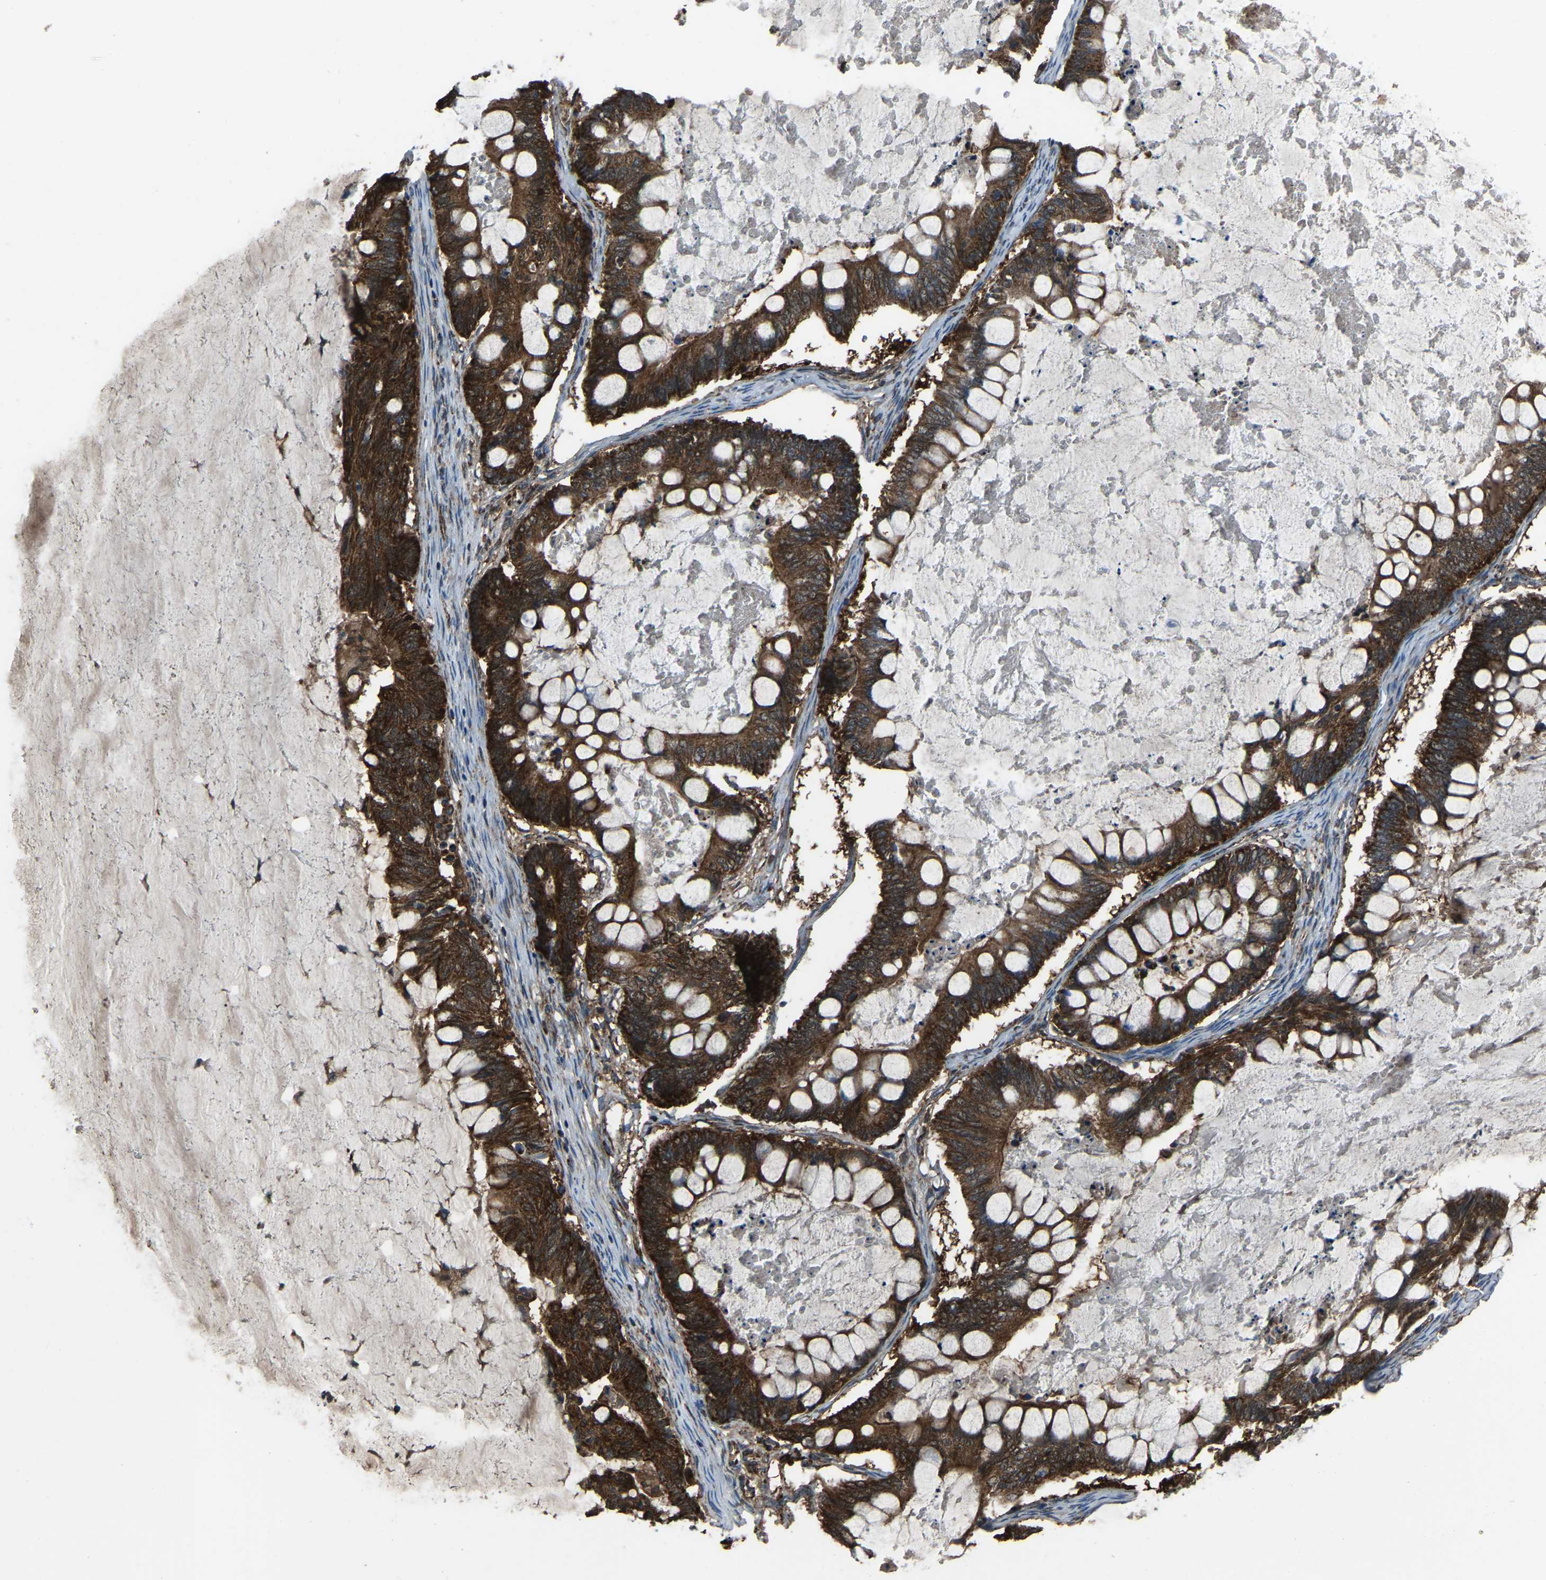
{"staining": {"intensity": "strong", "quantity": ">75%", "location": "cytoplasmic/membranous"}, "tissue": "ovarian cancer", "cell_type": "Tumor cells", "image_type": "cancer", "snomed": [{"axis": "morphology", "description": "Cystadenocarcinoma, mucinous, NOS"}, {"axis": "topography", "description": "Ovary"}], "caption": "The histopathology image exhibits a brown stain indicating the presence of a protein in the cytoplasmic/membranous of tumor cells in ovarian cancer.", "gene": "AKR1A1", "patient": {"sex": "female", "age": 61}}